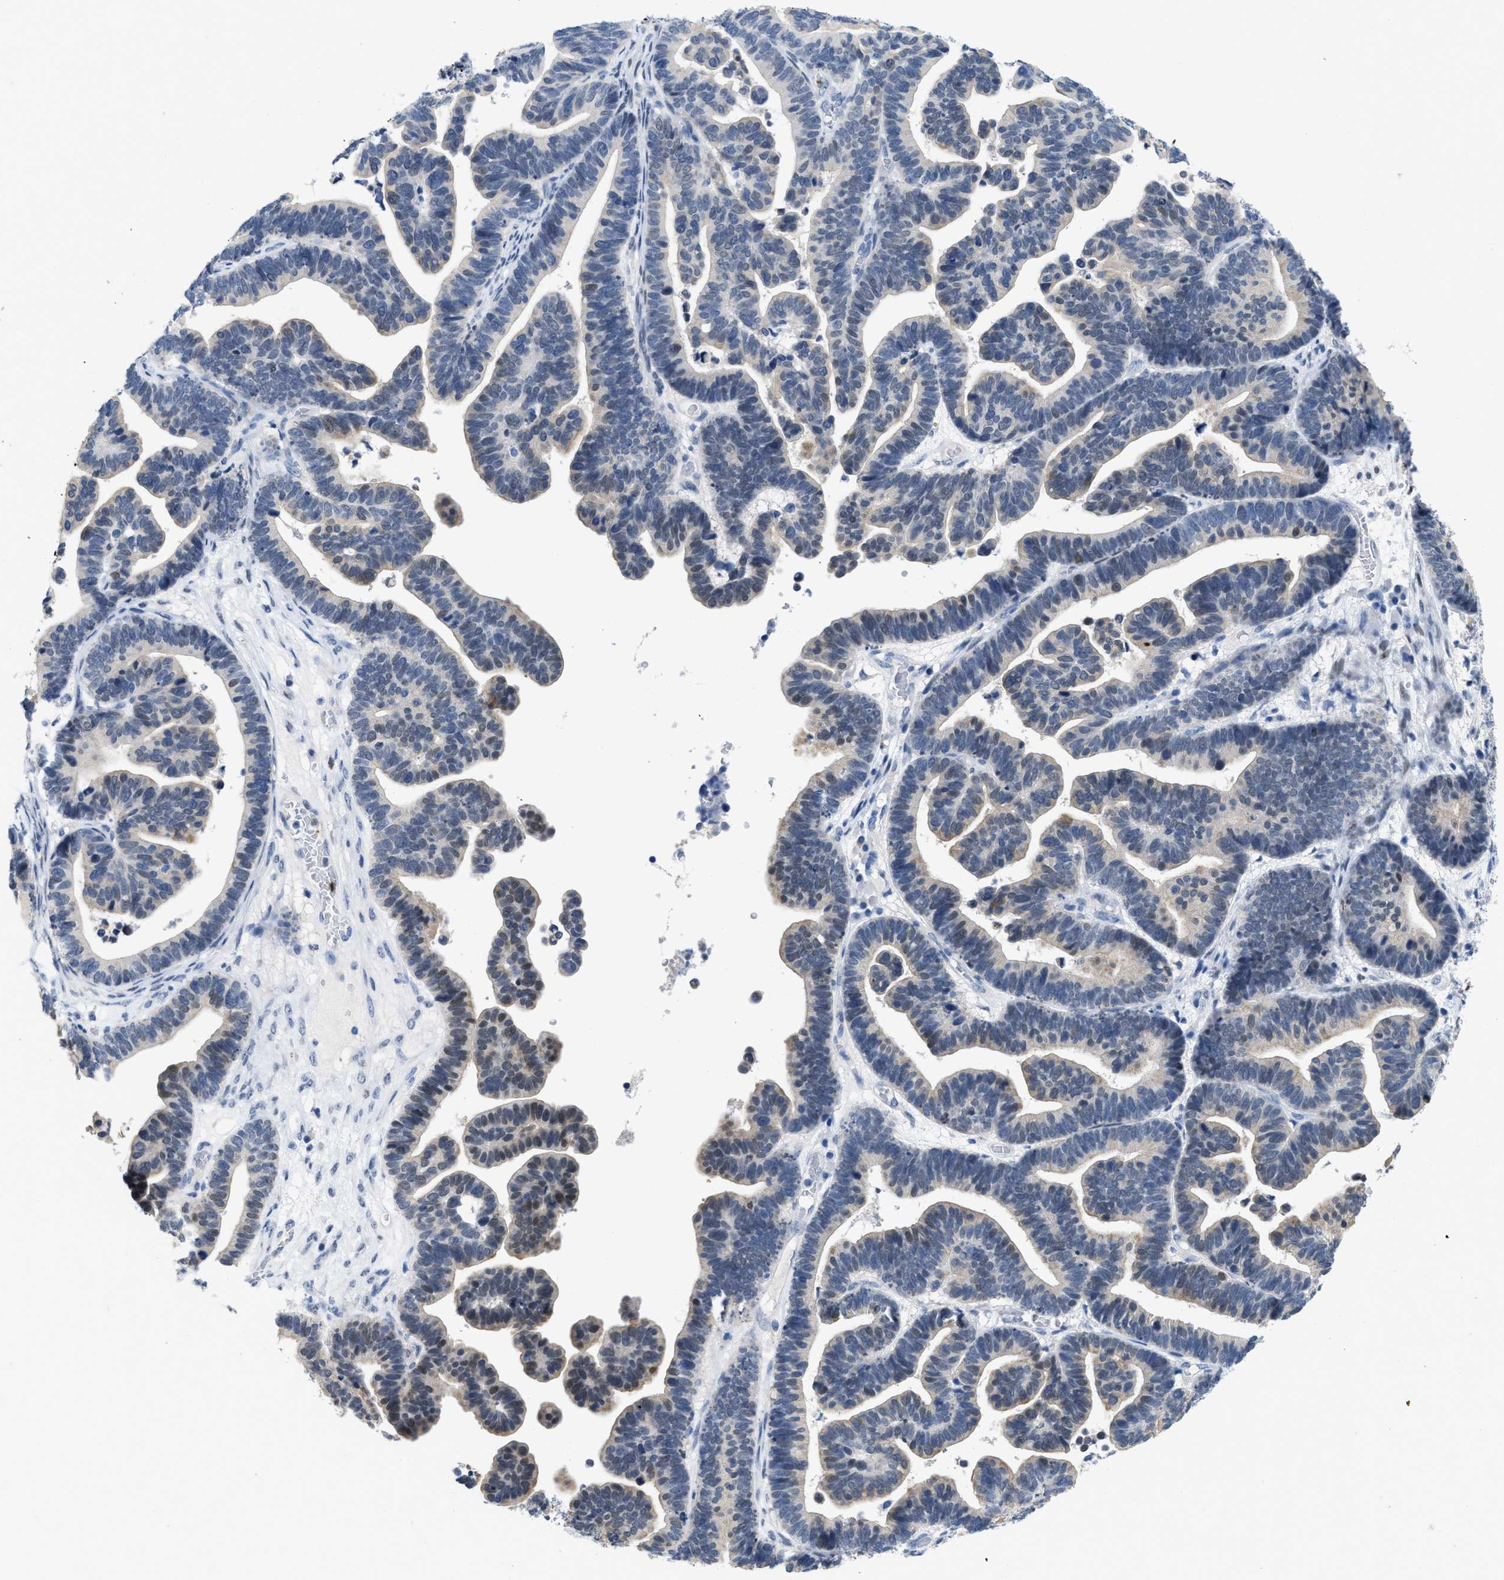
{"staining": {"intensity": "weak", "quantity": "<25%", "location": "cytoplasmic/membranous,nuclear"}, "tissue": "ovarian cancer", "cell_type": "Tumor cells", "image_type": "cancer", "snomed": [{"axis": "morphology", "description": "Cystadenocarcinoma, serous, NOS"}, {"axis": "topography", "description": "Ovary"}], "caption": "A high-resolution image shows immunohistochemistry (IHC) staining of serous cystadenocarcinoma (ovarian), which demonstrates no significant expression in tumor cells. (Brightfield microscopy of DAB (3,3'-diaminobenzidine) immunohistochemistry at high magnification).", "gene": "NFIX", "patient": {"sex": "female", "age": 56}}